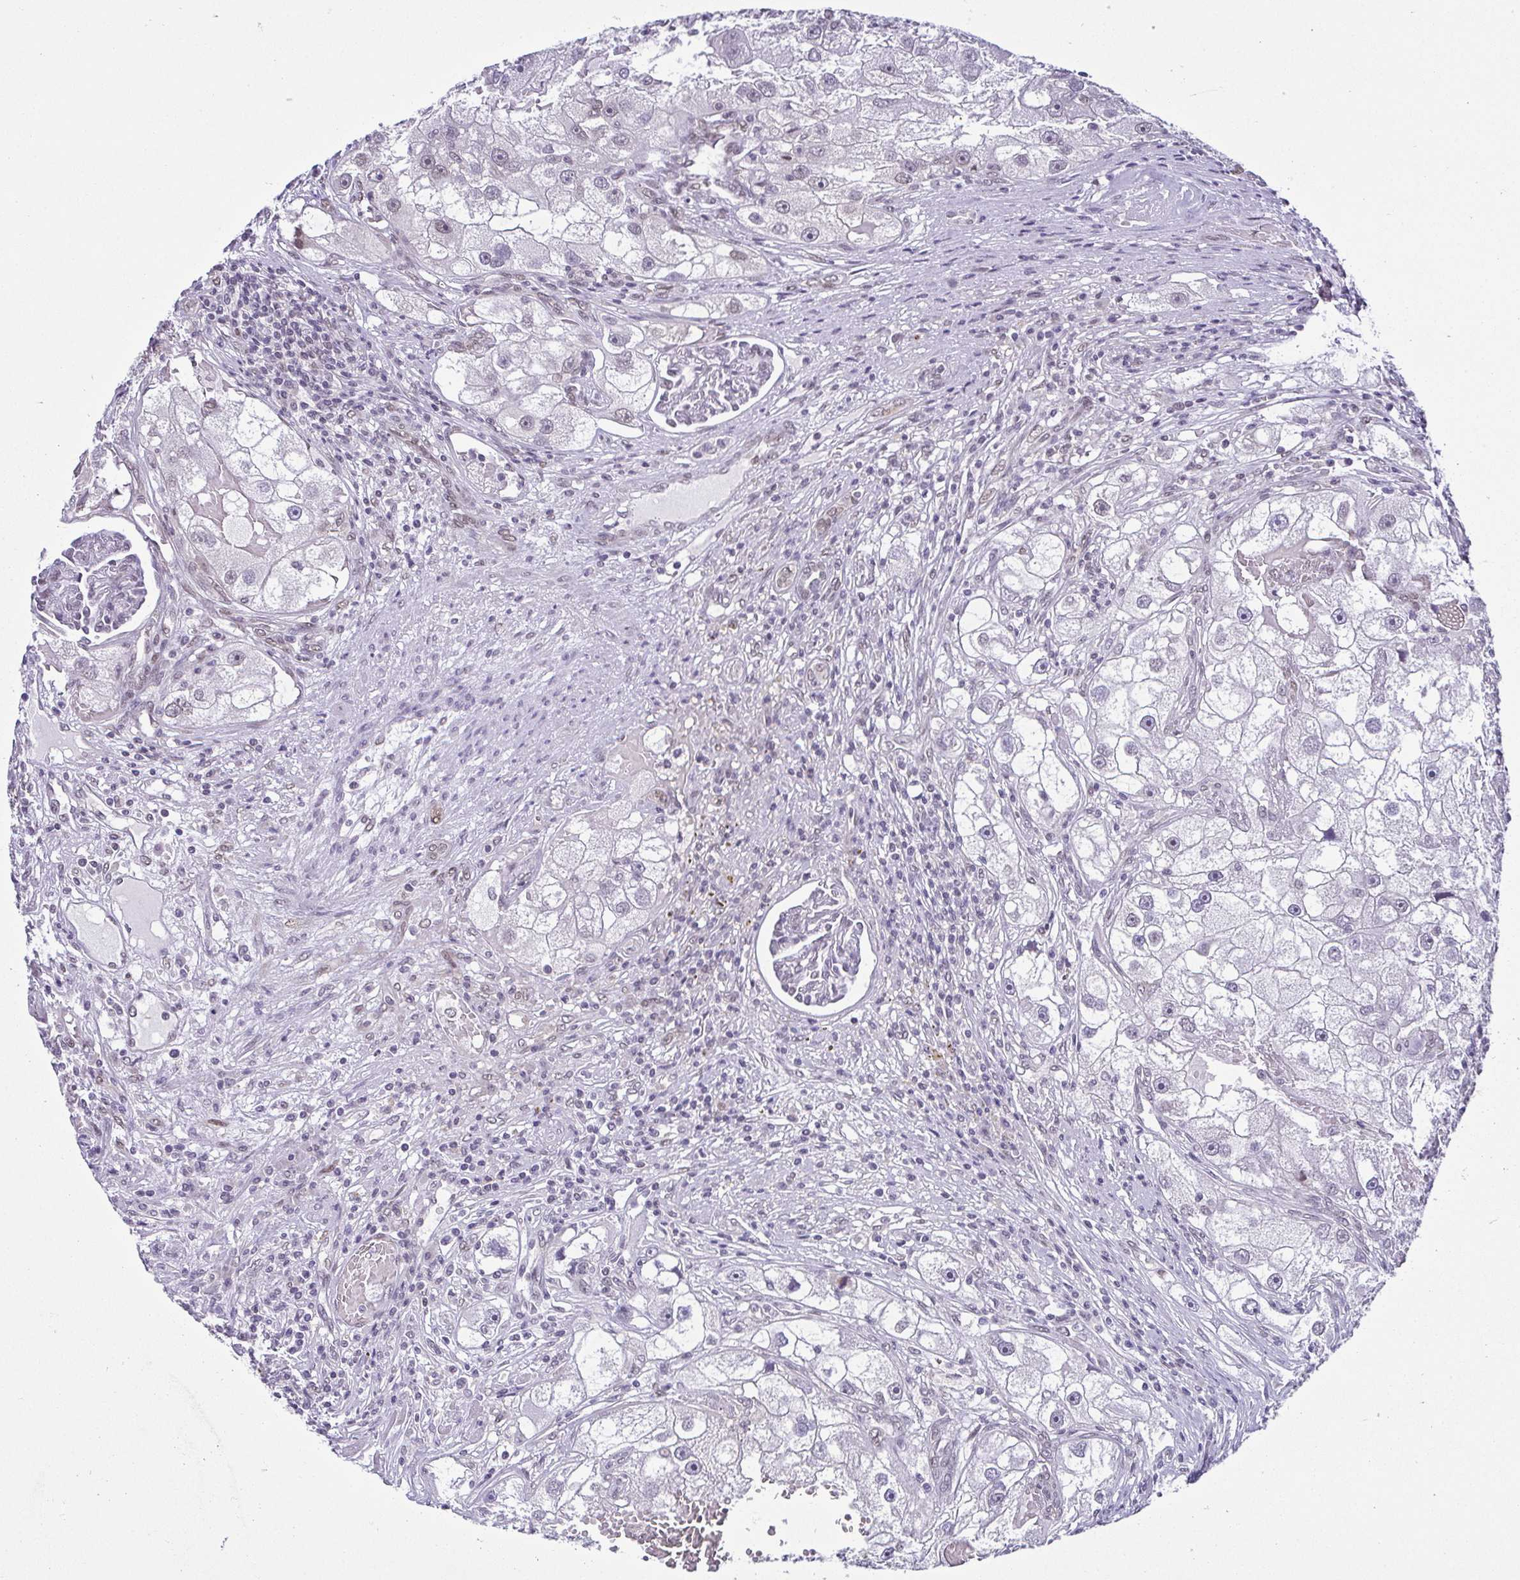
{"staining": {"intensity": "negative", "quantity": "none", "location": "none"}, "tissue": "renal cancer", "cell_type": "Tumor cells", "image_type": "cancer", "snomed": [{"axis": "morphology", "description": "Adenocarcinoma, NOS"}, {"axis": "topography", "description": "Kidney"}], "caption": "IHC of human adenocarcinoma (renal) shows no positivity in tumor cells.", "gene": "RBM3", "patient": {"sex": "male", "age": 63}}